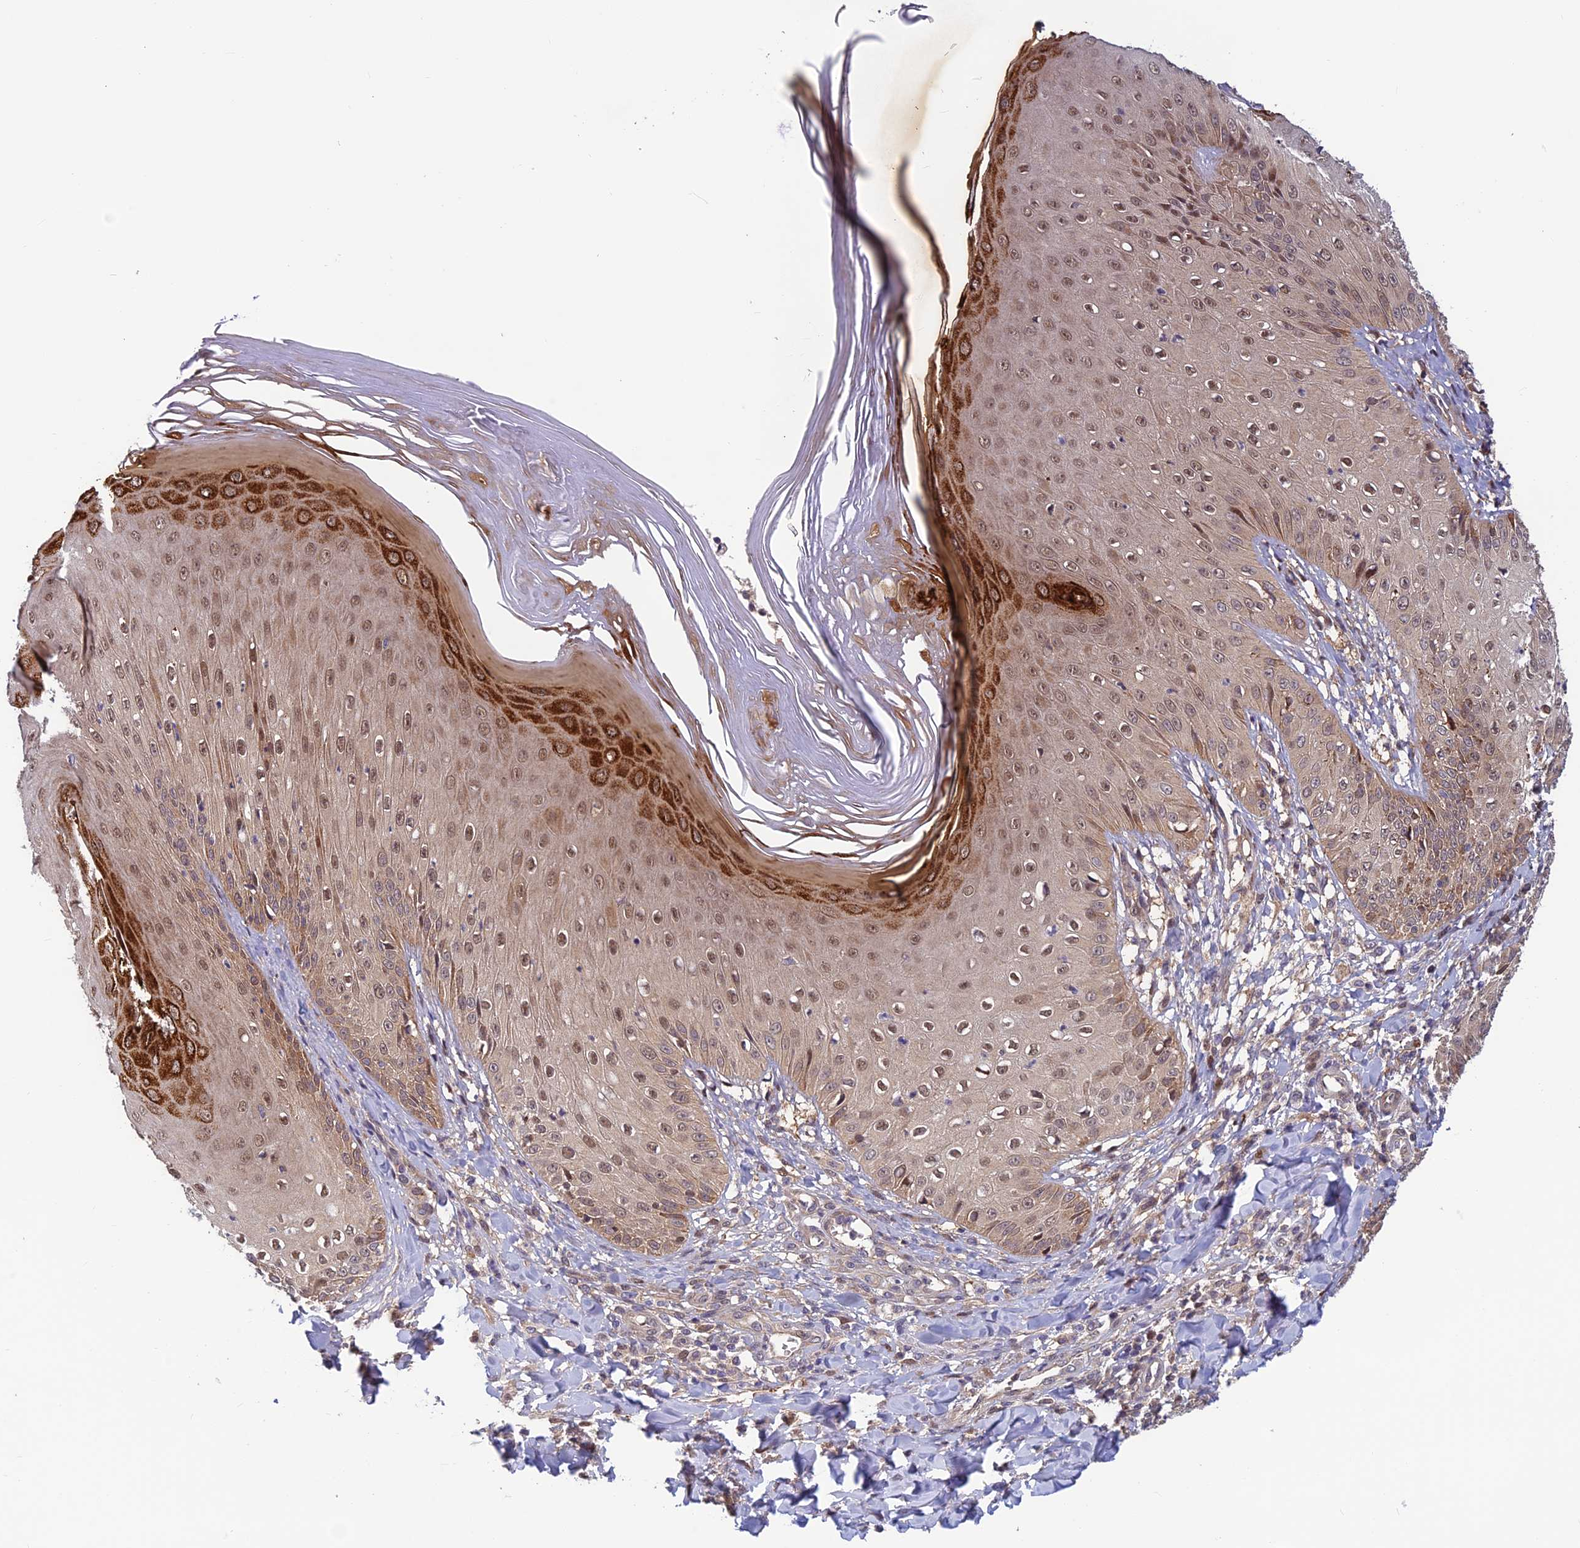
{"staining": {"intensity": "strong", "quantity": "25%-75%", "location": "cytoplasmic/membranous,nuclear"}, "tissue": "skin", "cell_type": "Epidermal cells", "image_type": "normal", "snomed": [{"axis": "morphology", "description": "Normal tissue, NOS"}, {"axis": "morphology", "description": "Inflammation, NOS"}, {"axis": "topography", "description": "Soft tissue"}, {"axis": "topography", "description": "Anal"}], "caption": "This photomicrograph displays IHC staining of benign human skin, with high strong cytoplasmic/membranous,nuclear positivity in about 25%-75% of epidermal cells.", "gene": "CCDC15", "patient": {"sex": "female", "age": 15}}